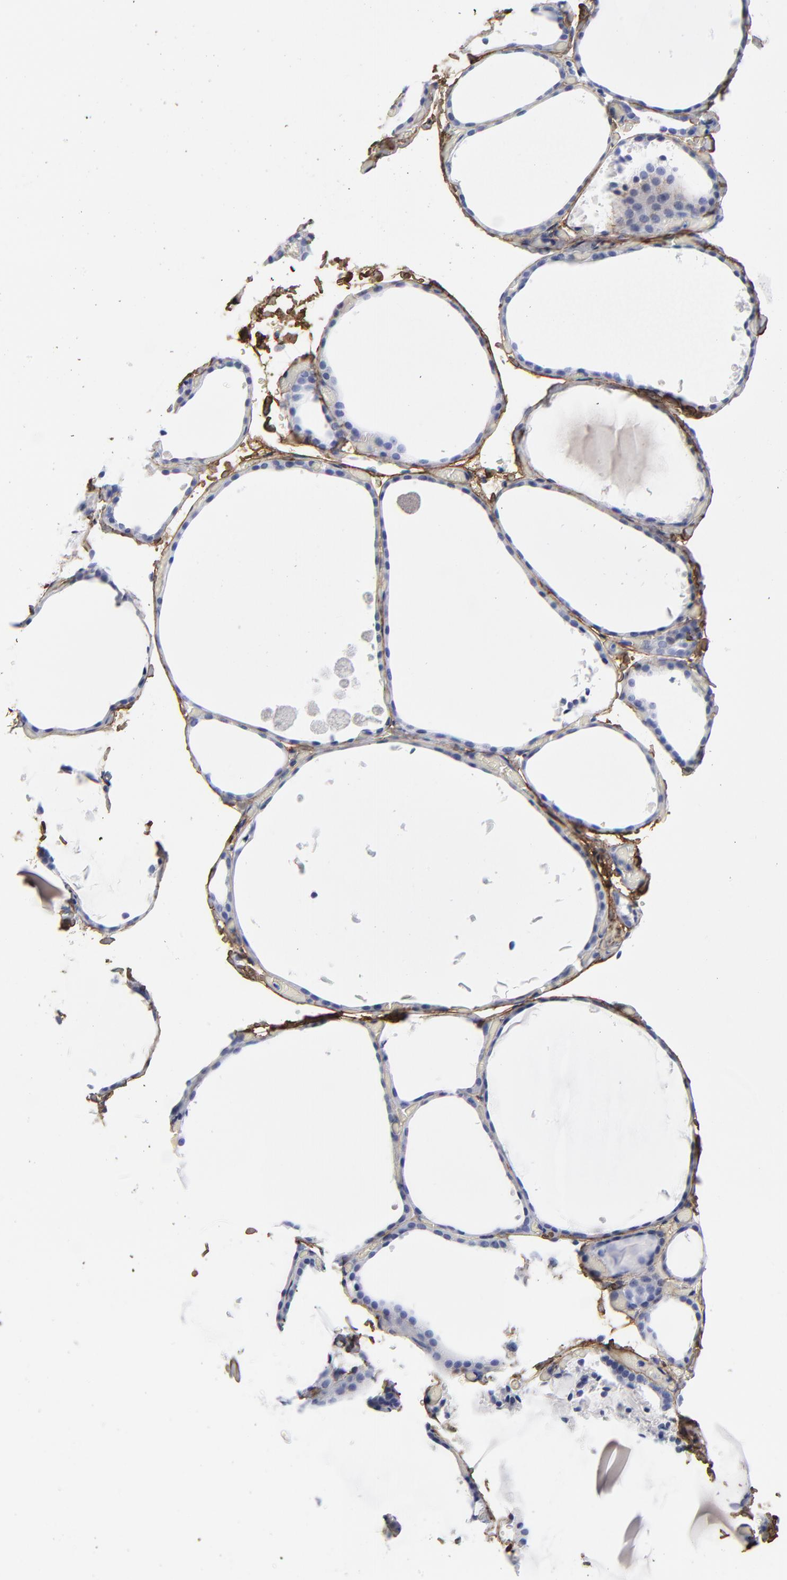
{"staining": {"intensity": "negative", "quantity": "none", "location": "none"}, "tissue": "thyroid gland", "cell_type": "Glandular cells", "image_type": "normal", "snomed": [{"axis": "morphology", "description": "Normal tissue, NOS"}, {"axis": "topography", "description": "Thyroid gland"}], "caption": "Photomicrograph shows no significant protein staining in glandular cells of normal thyroid gland.", "gene": "DCN", "patient": {"sex": "female", "age": 22}}